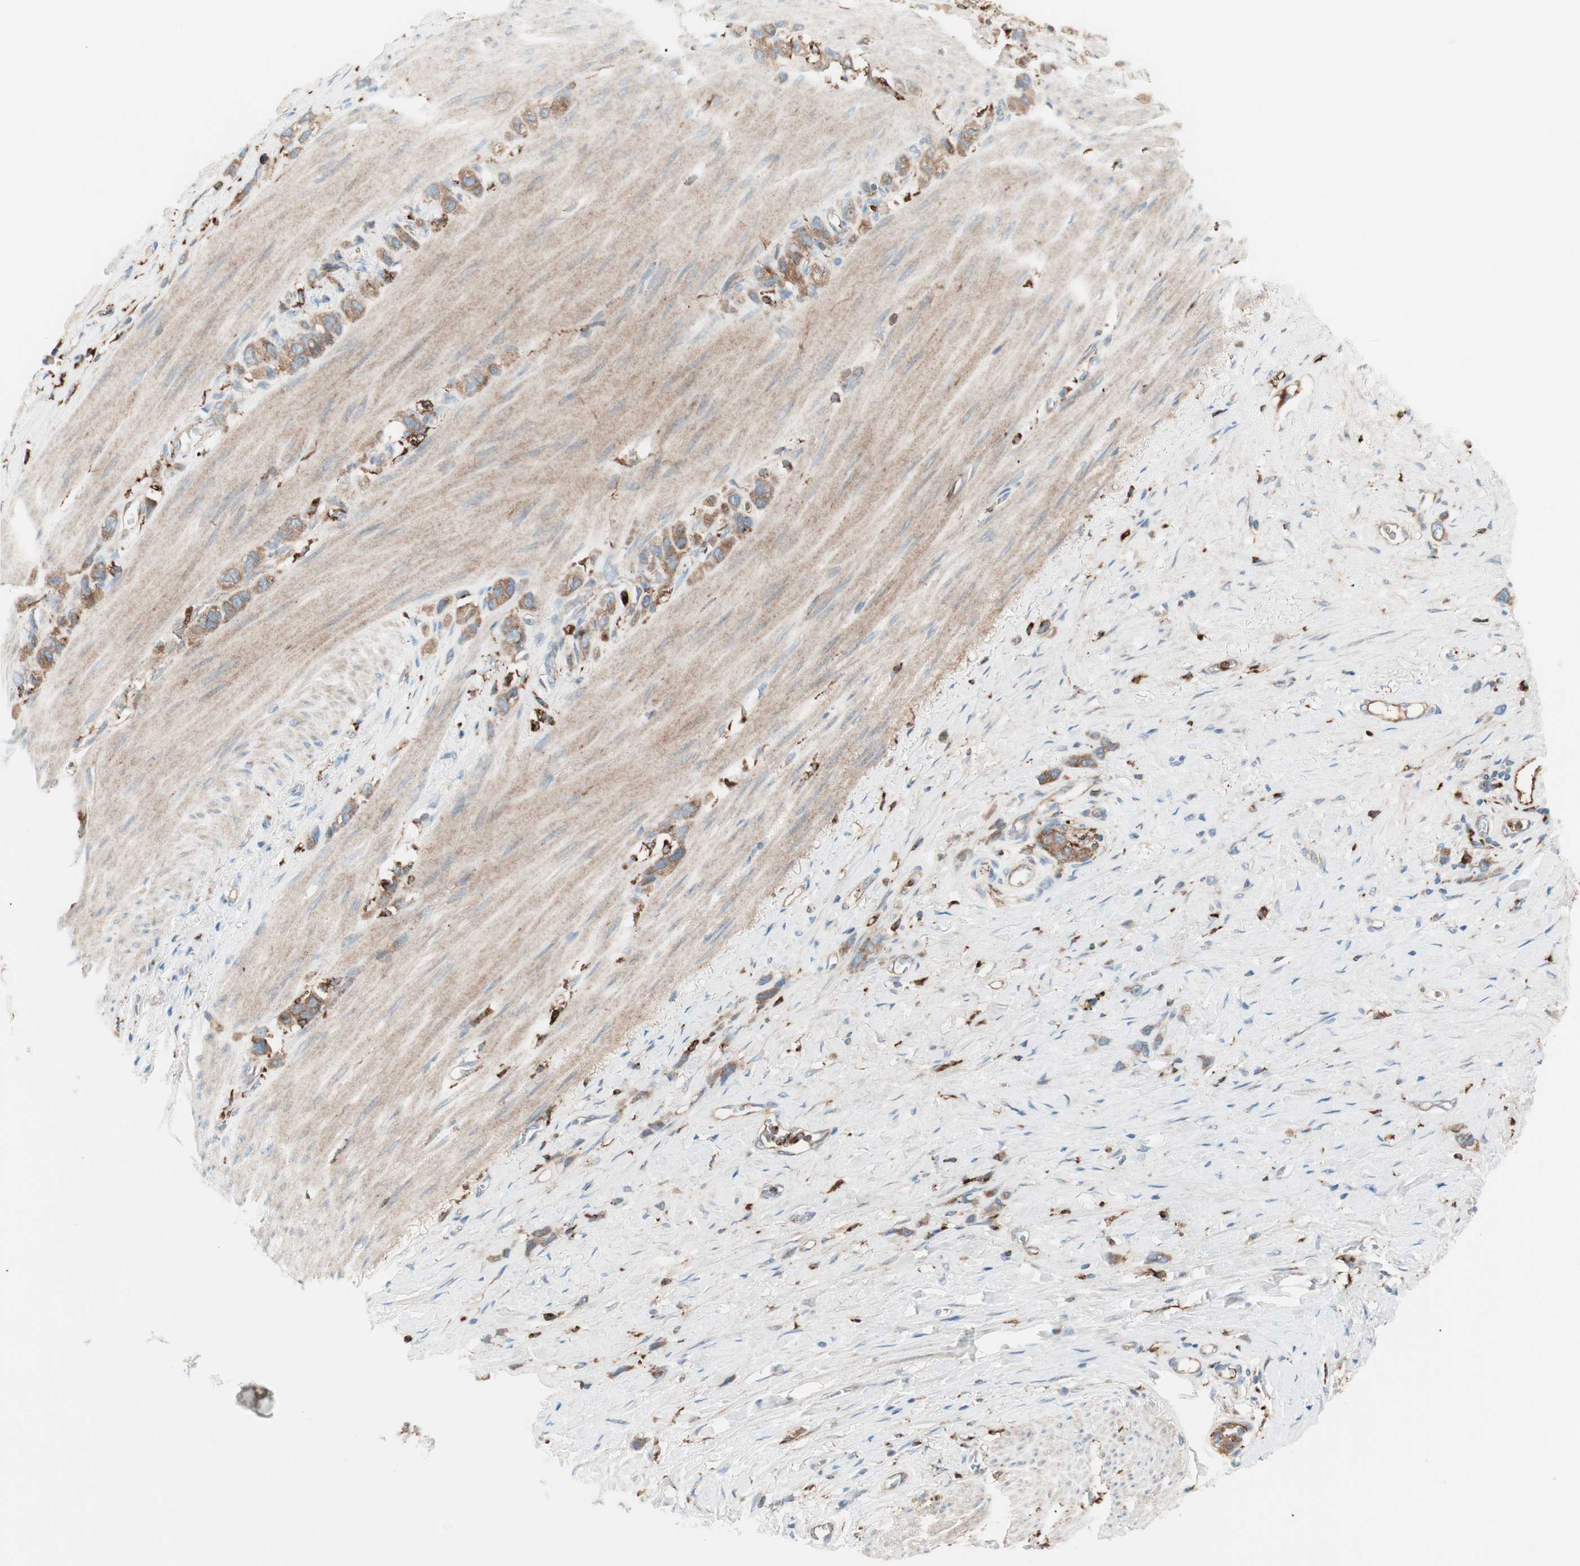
{"staining": {"intensity": "weak", "quantity": ">75%", "location": "cytoplasmic/membranous"}, "tissue": "stomach cancer", "cell_type": "Tumor cells", "image_type": "cancer", "snomed": [{"axis": "morphology", "description": "Normal tissue, NOS"}, {"axis": "morphology", "description": "Adenocarcinoma, NOS"}, {"axis": "morphology", "description": "Adenocarcinoma, High grade"}, {"axis": "topography", "description": "Stomach, upper"}, {"axis": "topography", "description": "Stomach"}], "caption": "Immunohistochemistry photomicrograph of neoplastic tissue: human stomach cancer stained using IHC exhibits low levels of weak protein expression localized specifically in the cytoplasmic/membranous of tumor cells, appearing as a cytoplasmic/membranous brown color.", "gene": "ATP6V1G1", "patient": {"sex": "female", "age": 65}}